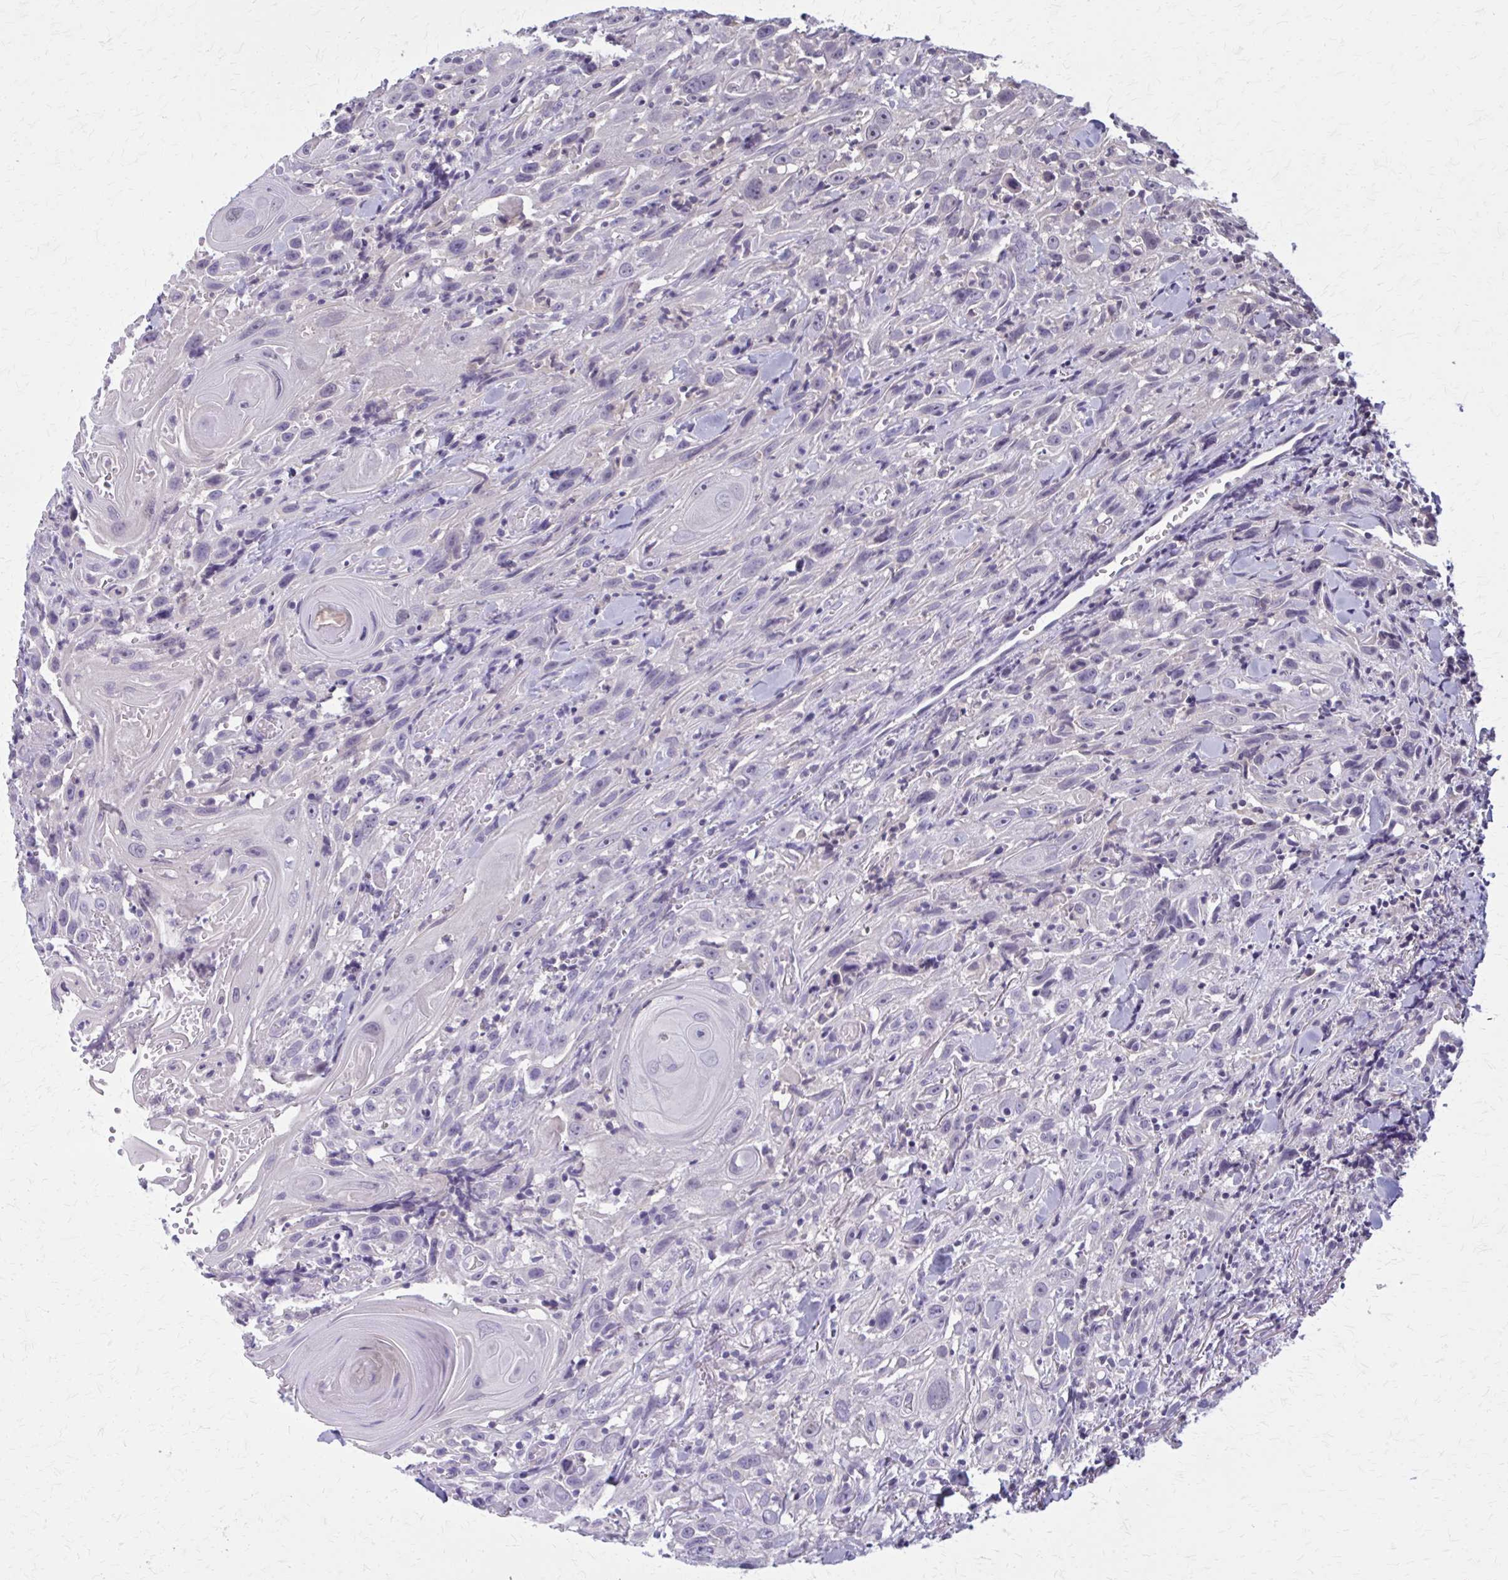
{"staining": {"intensity": "negative", "quantity": "none", "location": "none"}, "tissue": "head and neck cancer", "cell_type": "Tumor cells", "image_type": "cancer", "snomed": [{"axis": "morphology", "description": "Squamous cell carcinoma, NOS"}, {"axis": "topography", "description": "Head-Neck"}], "caption": "Immunohistochemical staining of head and neck squamous cell carcinoma demonstrates no significant staining in tumor cells.", "gene": "OR4A47", "patient": {"sex": "female", "age": 95}}